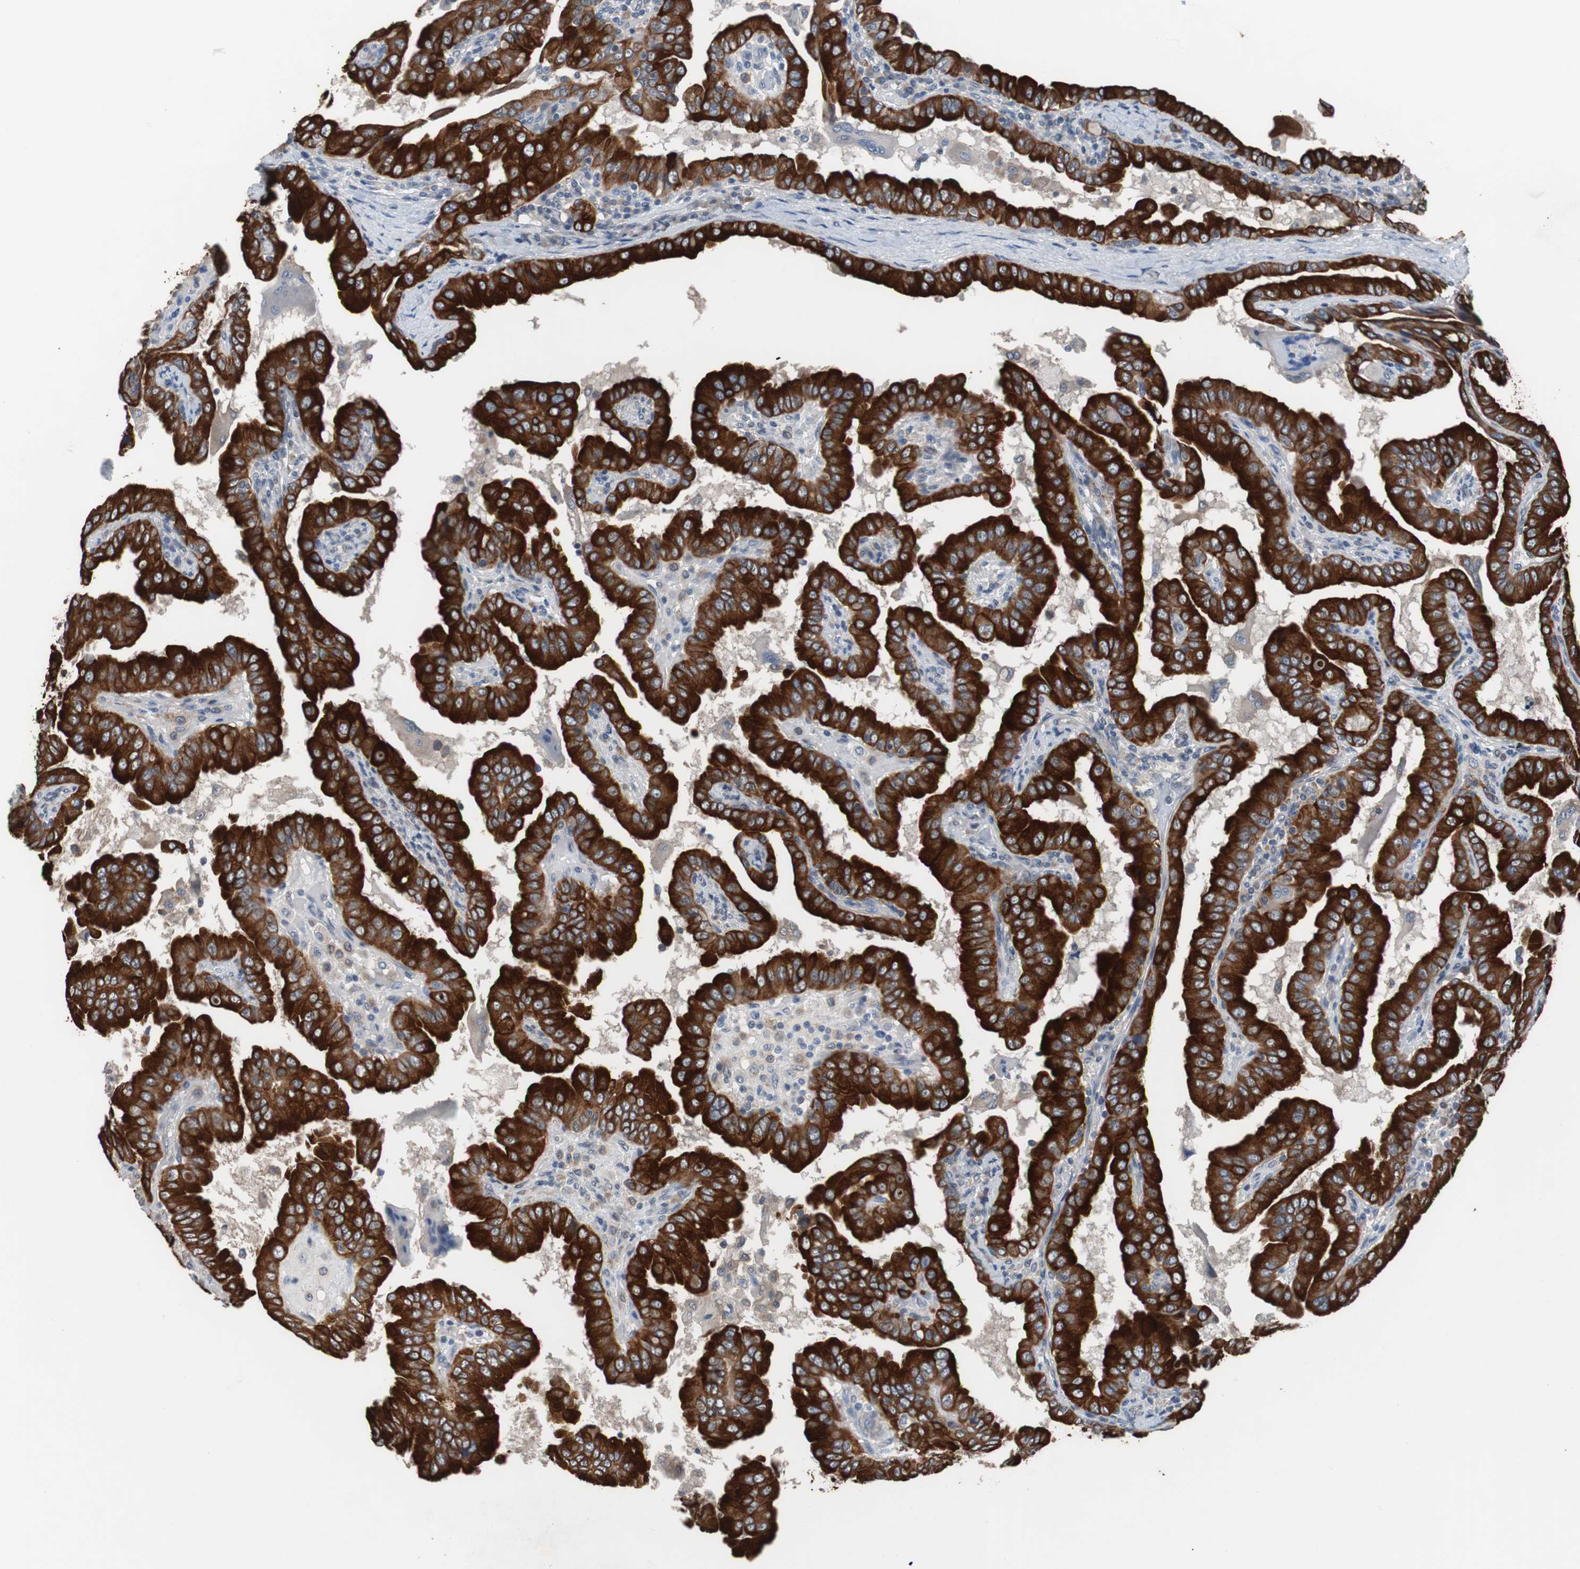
{"staining": {"intensity": "strong", "quantity": ">75%", "location": "cytoplasmic/membranous"}, "tissue": "thyroid cancer", "cell_type": "Tumor cells", "image_type": "cancer", "snomed": [{"axis": "morphology", "description": "Papillary adenocarcinoma, NOS"}, {"axis": "topography", "description": "Thyroid gland"}], "caption": "Immunohistochemical staining of human thyroid cancer demonstrates strong cytoplasmic/membranous protein positivity in approximately >75% of tumor cells.", "gene": "USP10", "patient": {"sex": "male", "age": 33}}